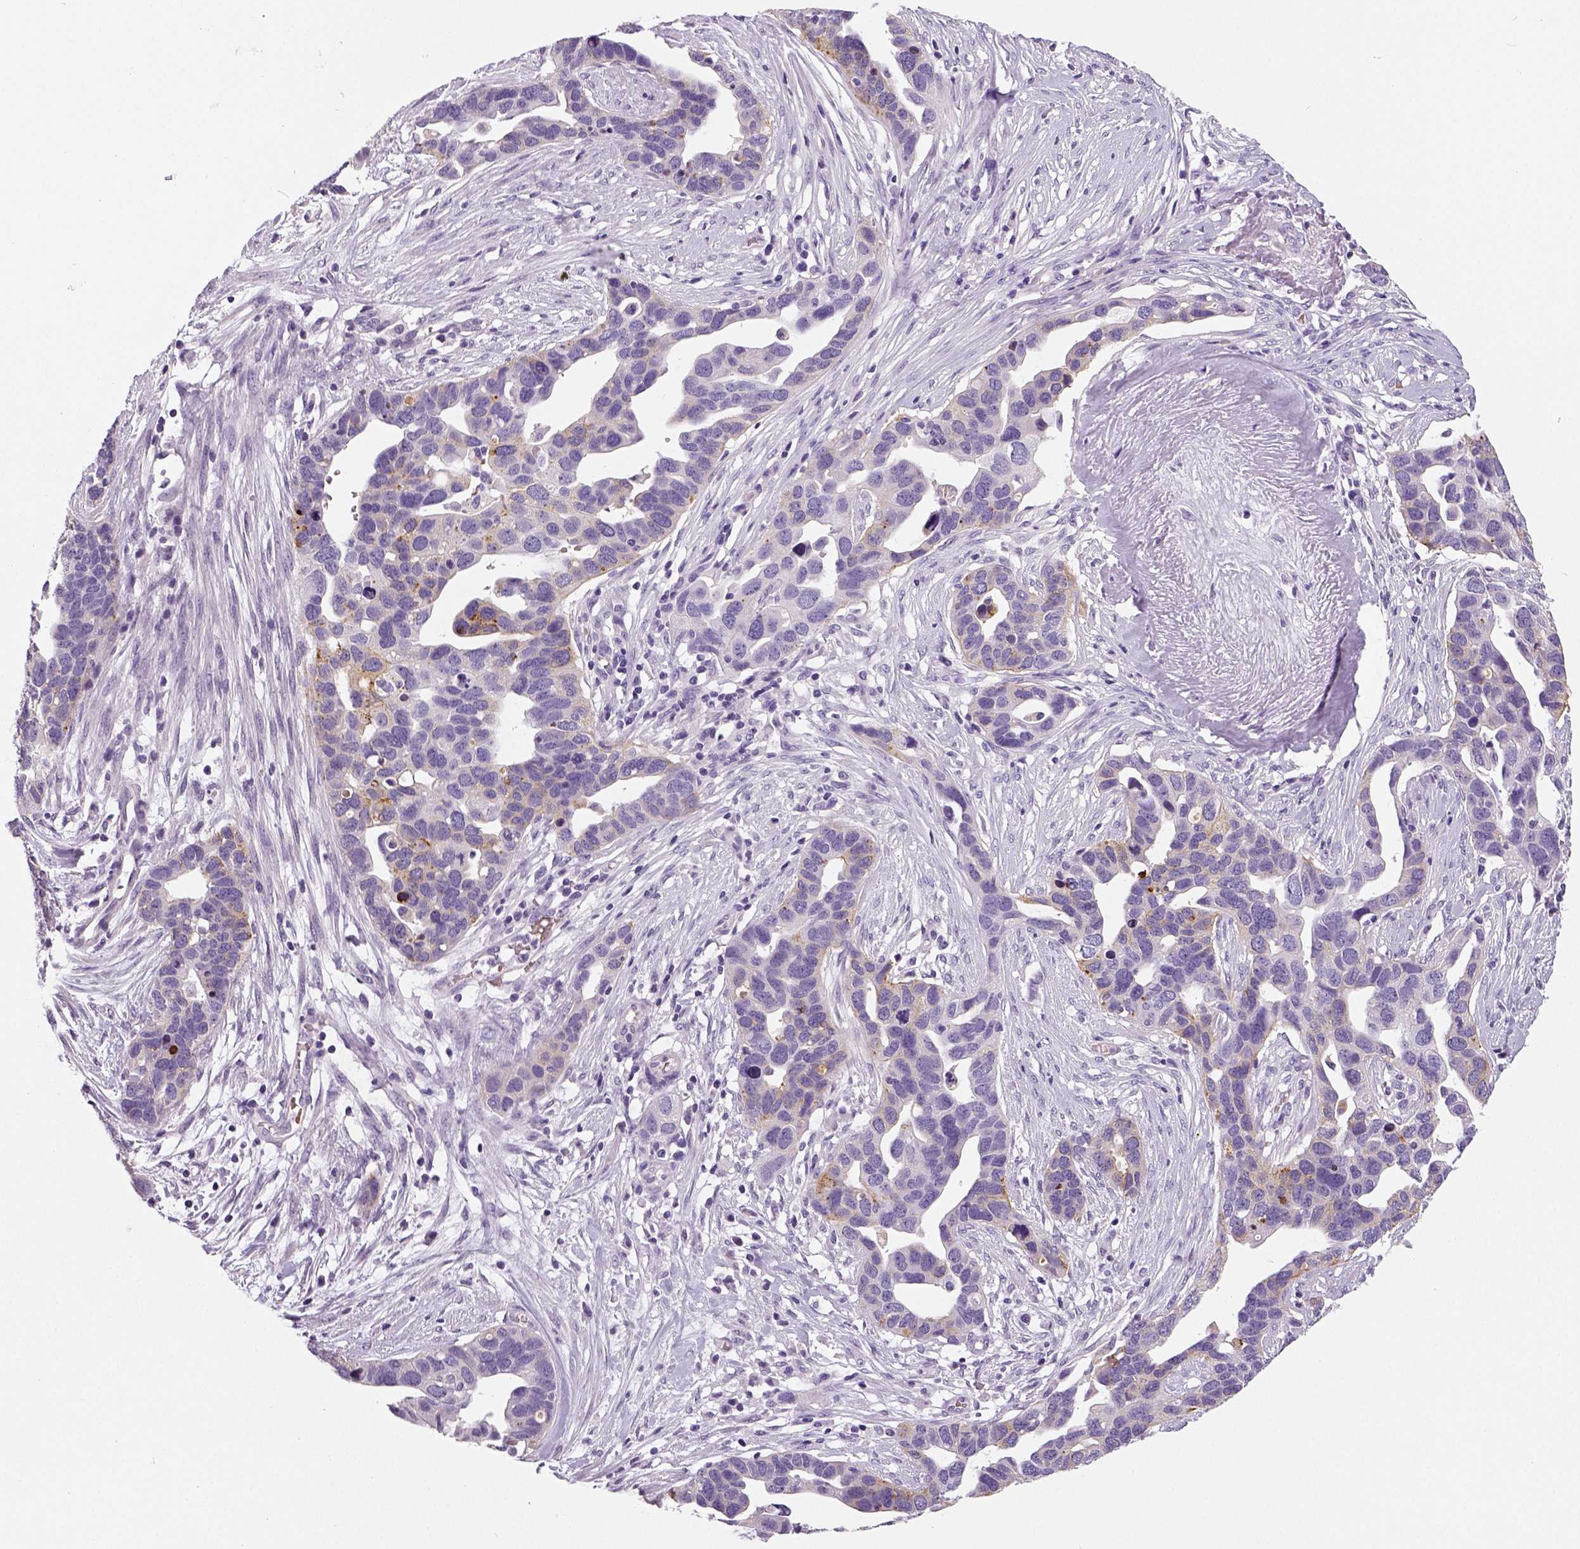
{"staining": {"intensity": "weak", "quantity": "<25%", "location": "cytoplasmic/membranous"}, "tissue": "ovarian cancer", "cell_type": "Tumor cells", "image_type": "cancer", "snomed": [{"axis": "morphology", "description": "Cystadenocarcinoma, serous, NOS"}, {"axis": "topography", "description": "Ovary"}], "caption": "This is an IHC image of human serous cystadenocarcinoma (ovarian). There is no expression in tumor cells.", "gene": "TSPAN7", "patient": {"sex": "female", "age": 54}}